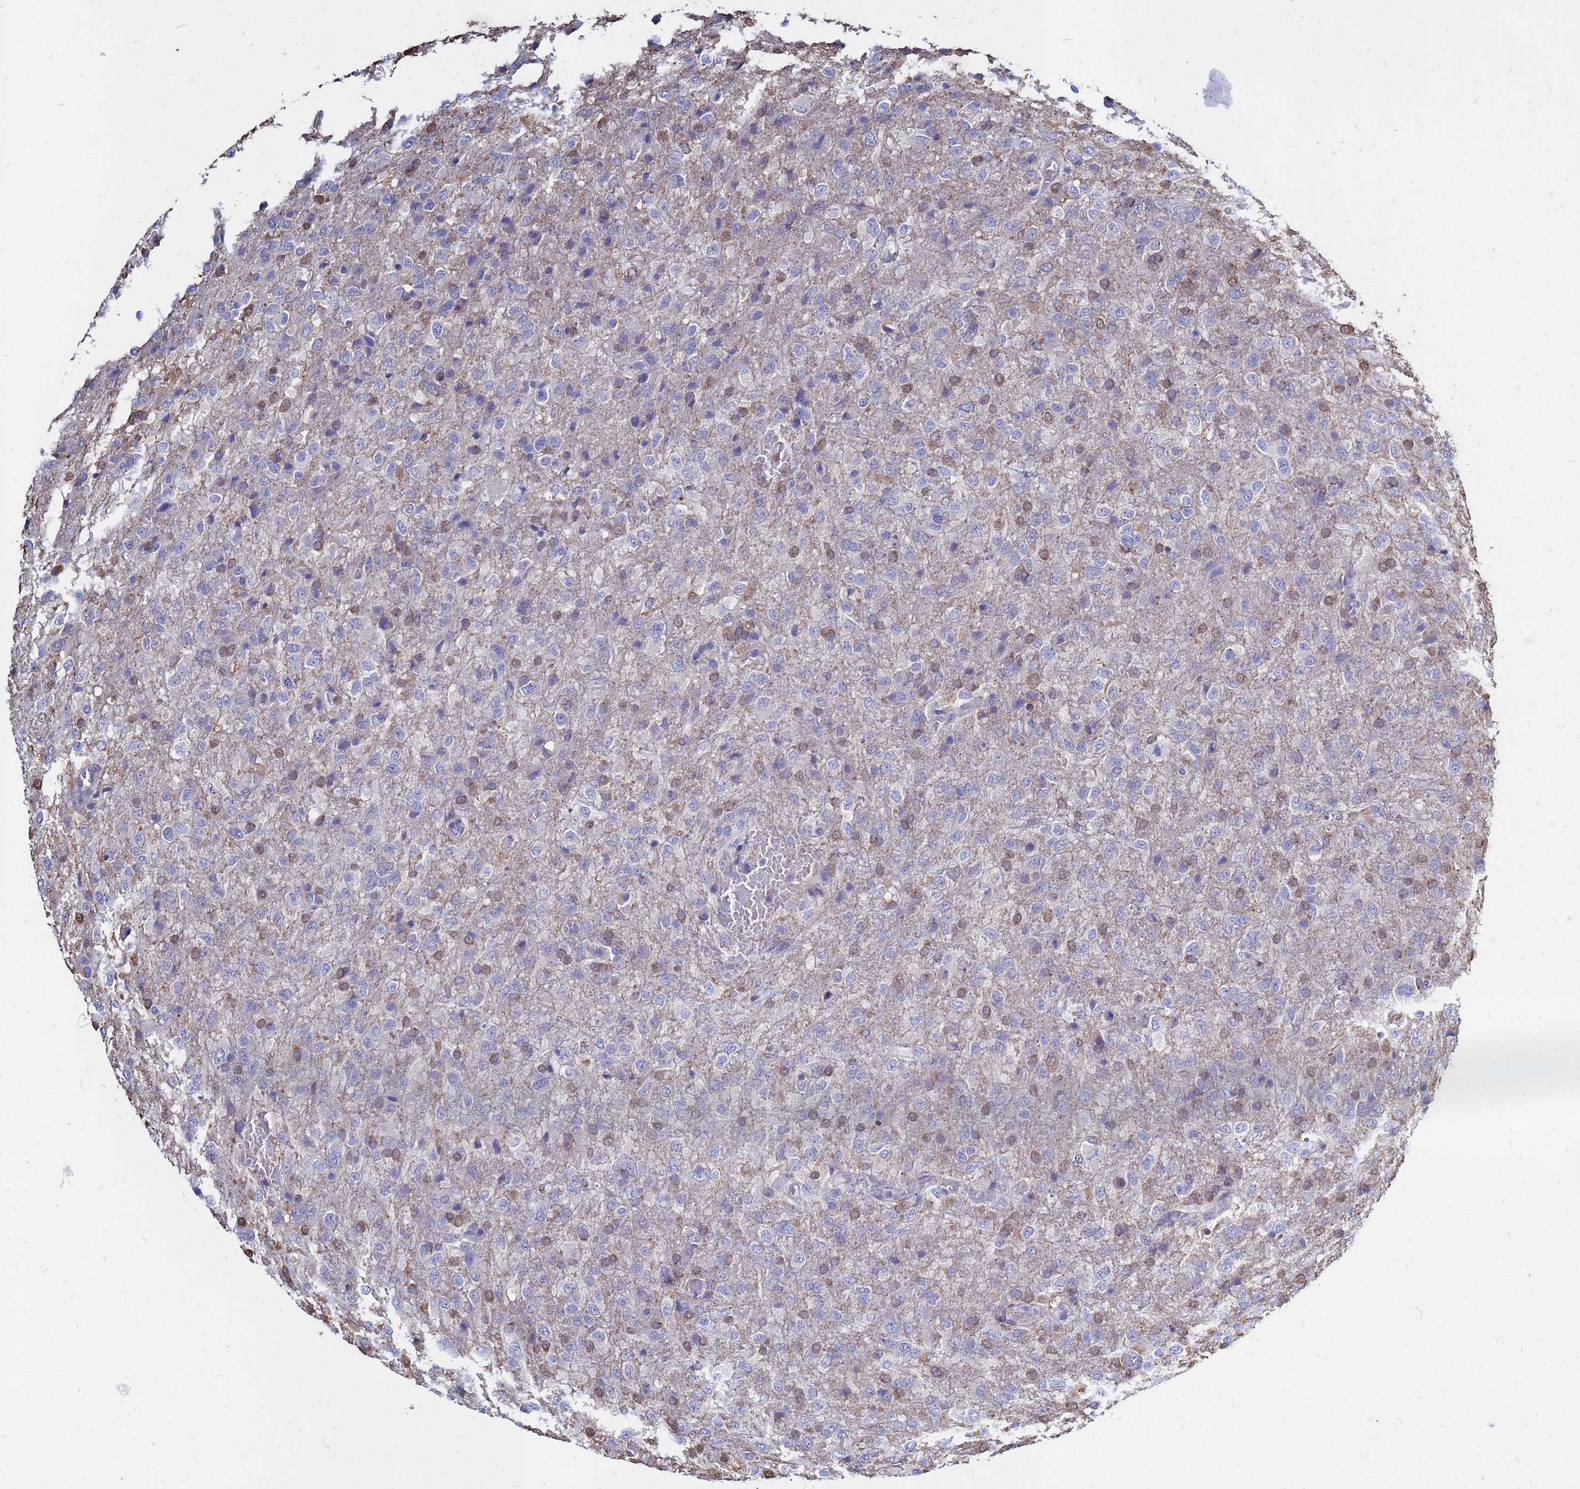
{"staining": {"intensity": "negative", "quantity": "none", "location": "none"}, "tissue": "glioma", "cell_type": "Tumor cells", "image_type": "cancer", "snomed": [{"axis": "morphology", "description": "Glioma, malignant, High grade"}, {"axis": "topography", "description": "Brain"}], "caption": "High-grade glioma (malignant) was stained to show a protein in brown. There is no significant staining in tumor cells. Brightfield microscopy of immunohistochemistry stained with DAB (3,3'-diaminobenzidine) (brown) and hematoxylin (blue), captured at high magnification.", "gene": "MOB2", "patient": {"sex": "female", "age": 74}}